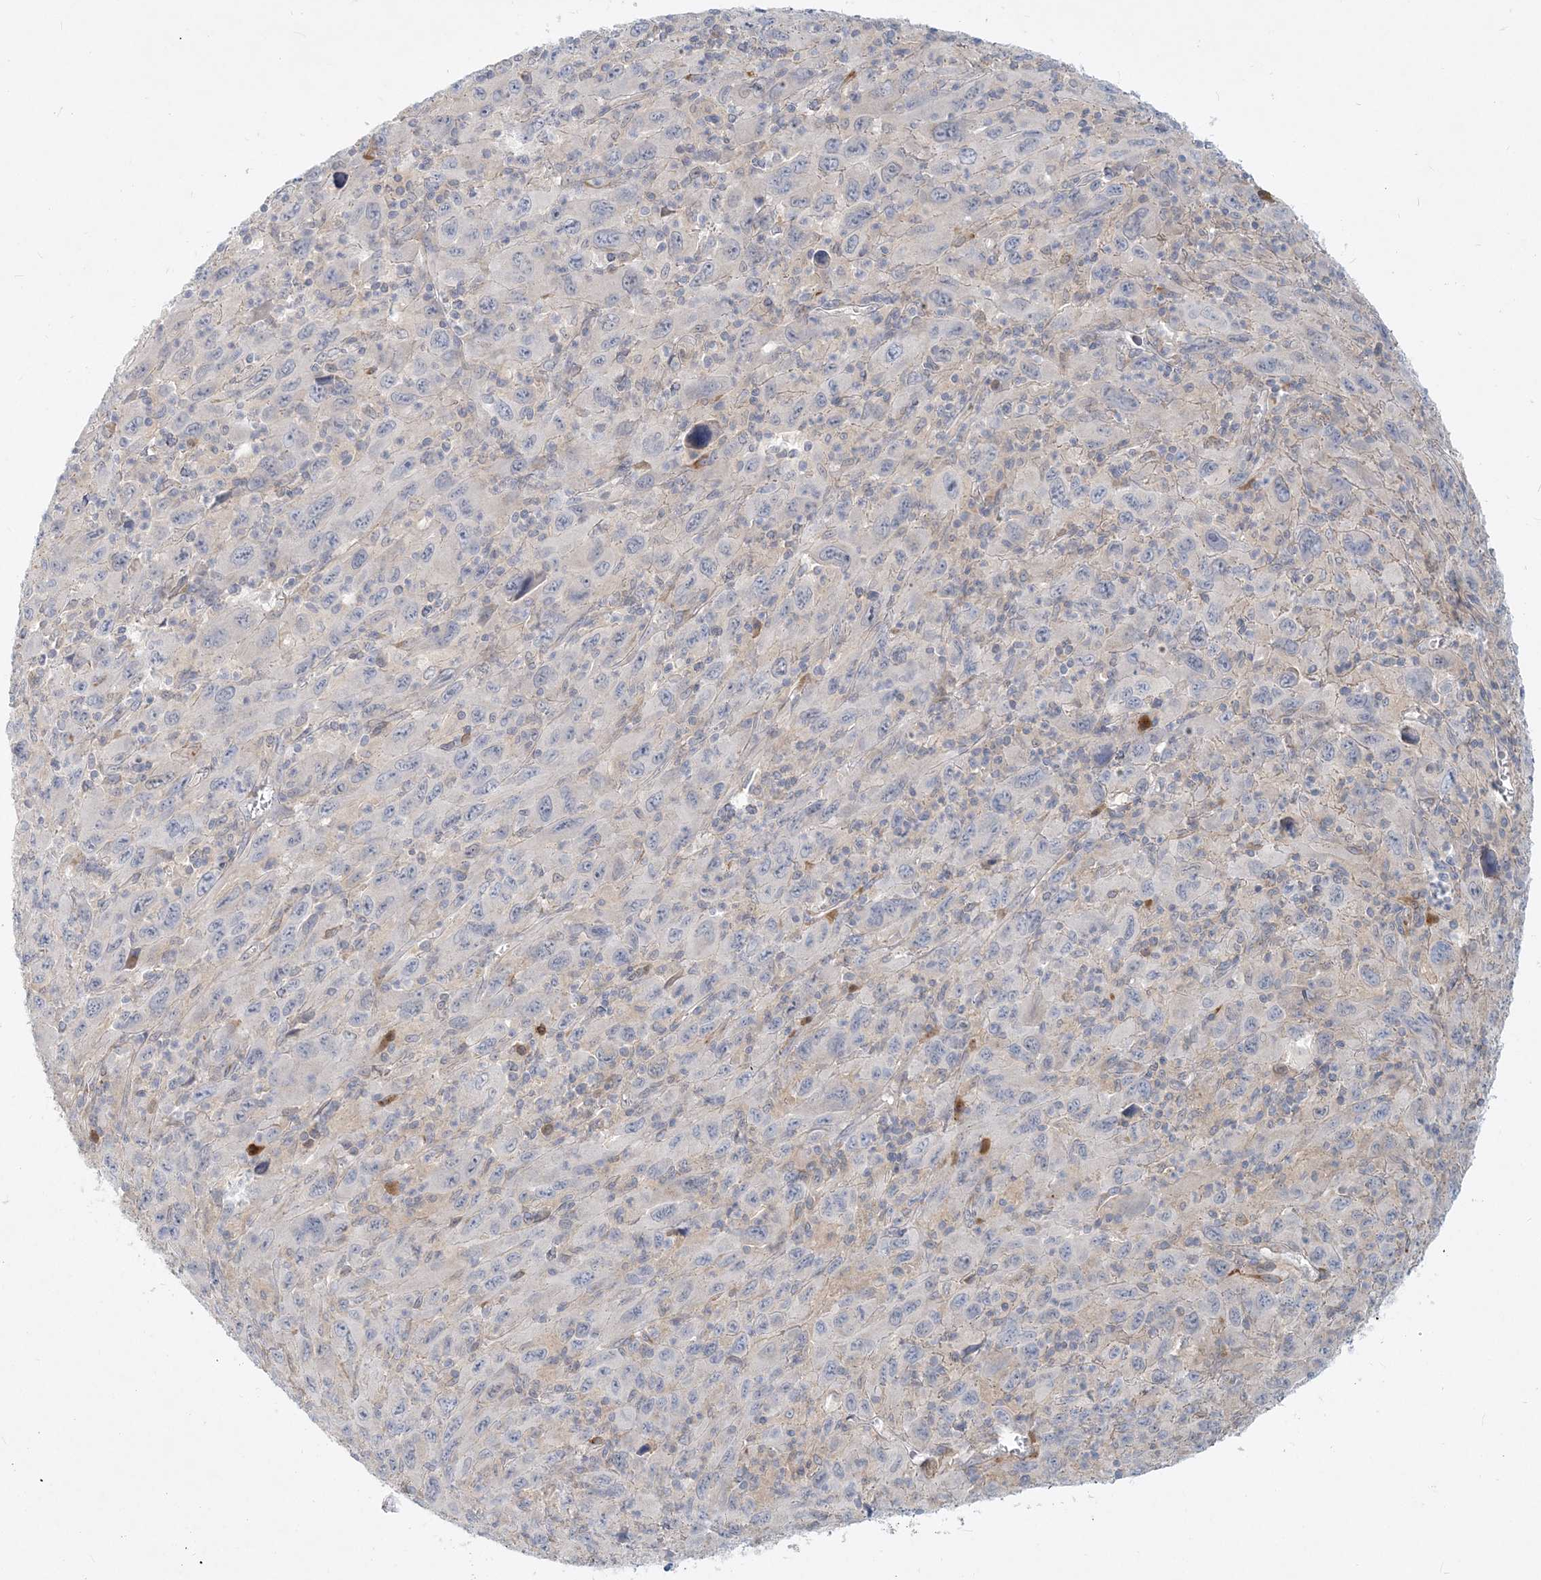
{"staining": {"intensity": "negative", "quantity": "none", "location": "none"}, "tissue": "melanoma", "cell_type": "Tumor cells", "image_type": "cancer", "snomed": [{"axis": "morphology", "description": "Malignant melanoma, Metastatic site"}, {"axis": "topography", "description": "Skin"}], "caption": "The photomicrograph shows no staining of tumor cells in melanoma.", "gene": "GMPPA", "patient": {"sex": "female", "age": 56}}